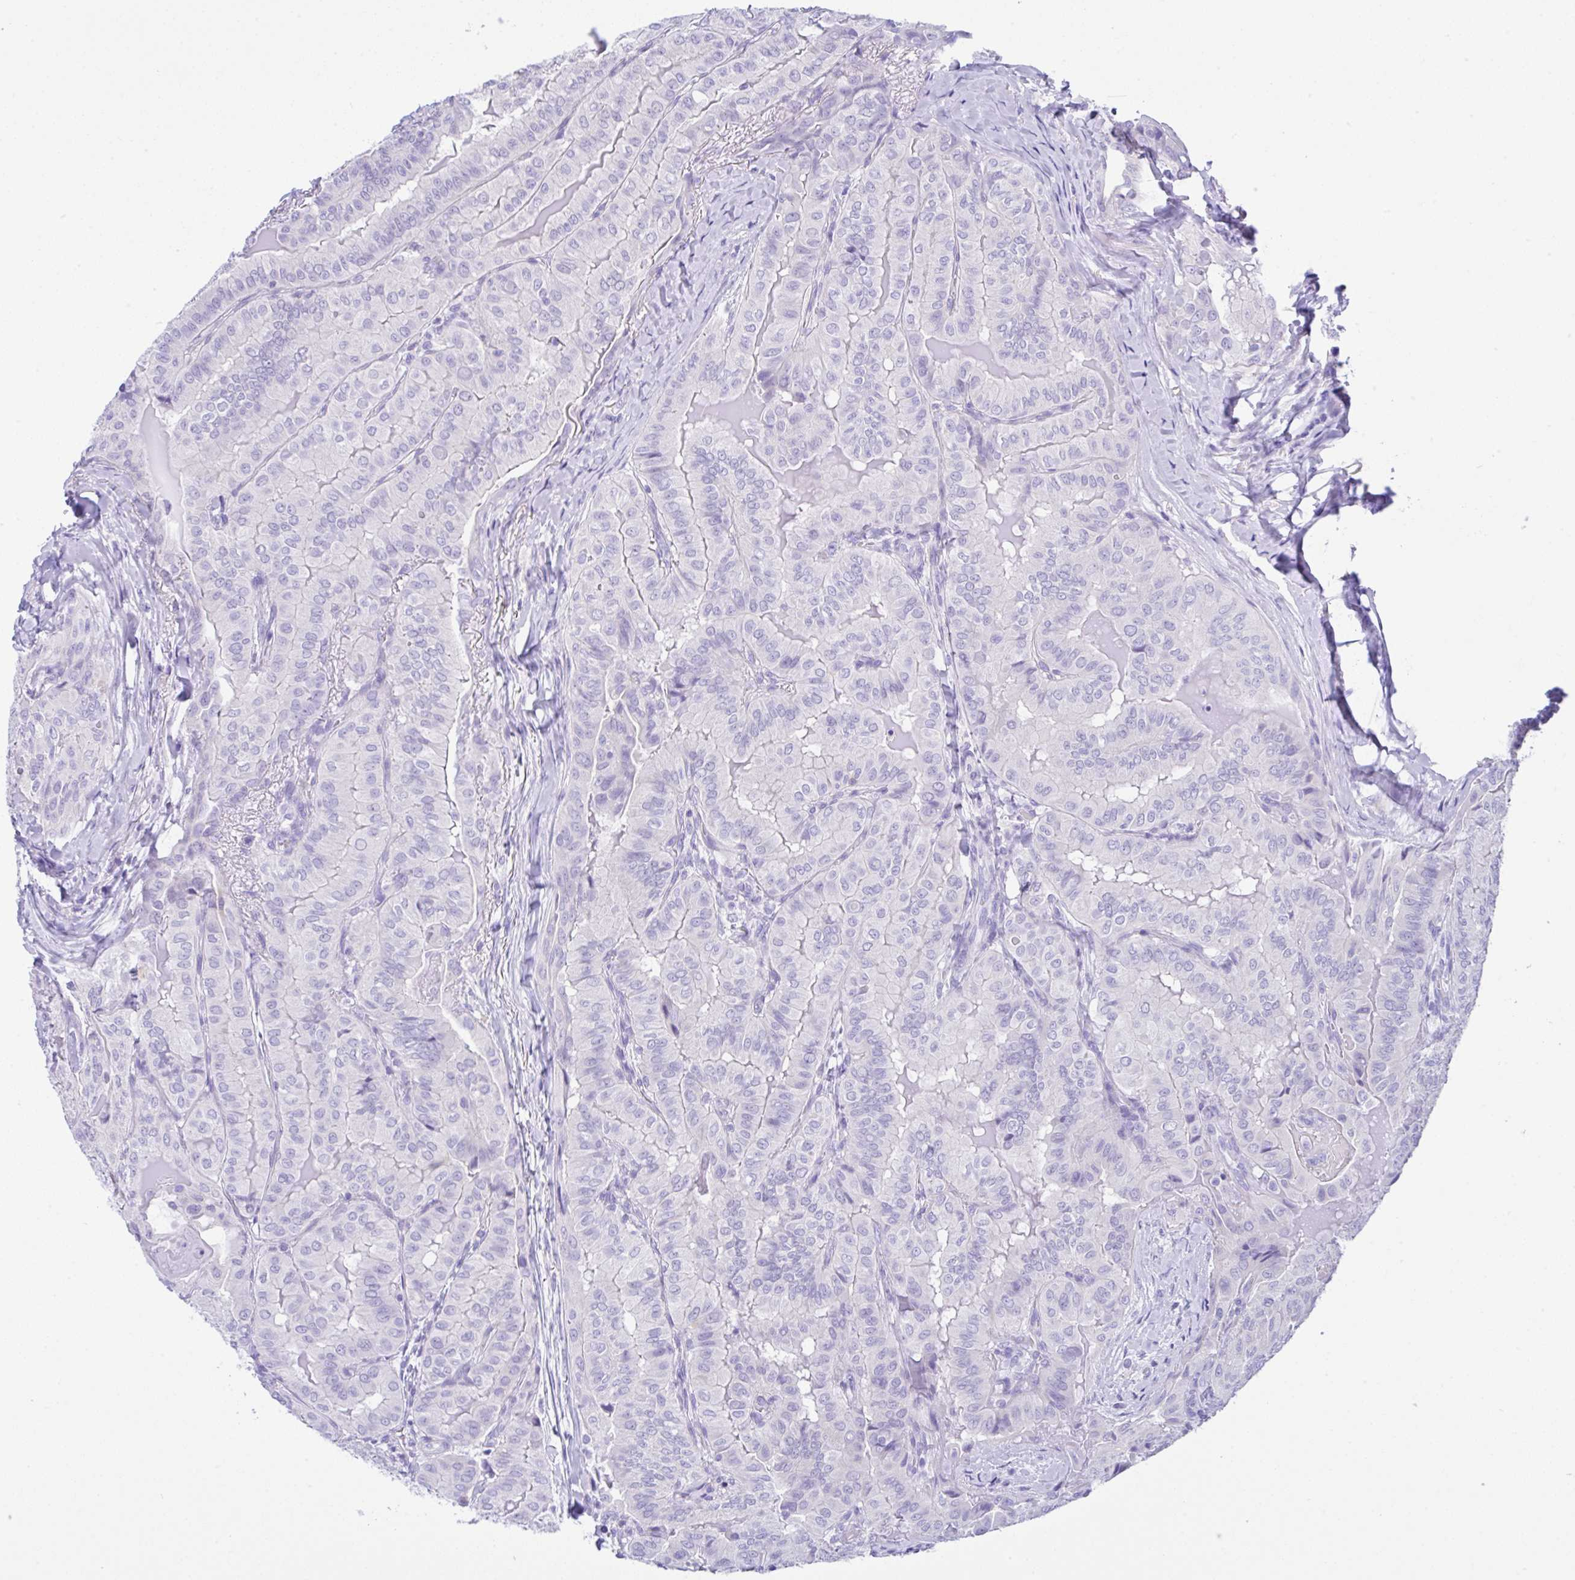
{"staining": {"intensity": "negative", "quantity": "none", "location": "none"}, "tissue": "thyroid cancer", "cell_type": "Tumor cells", "image_type": "cancer", "snomed": [{"axis": "morphology", "description": "Papillary adenocarcinoma, NOS"}, {"axis": "topography", "description": "Thyroid gland"}], "caption": "Photomicrograph shows no protein staining in tumor cells of thyroid cancer tissue. (DAB immunohistochemistry (IHC) visualized using brightfield microscopy, high magnification).", "gene": "RRM2", "patient": {"sex": "female", "age": 68}}